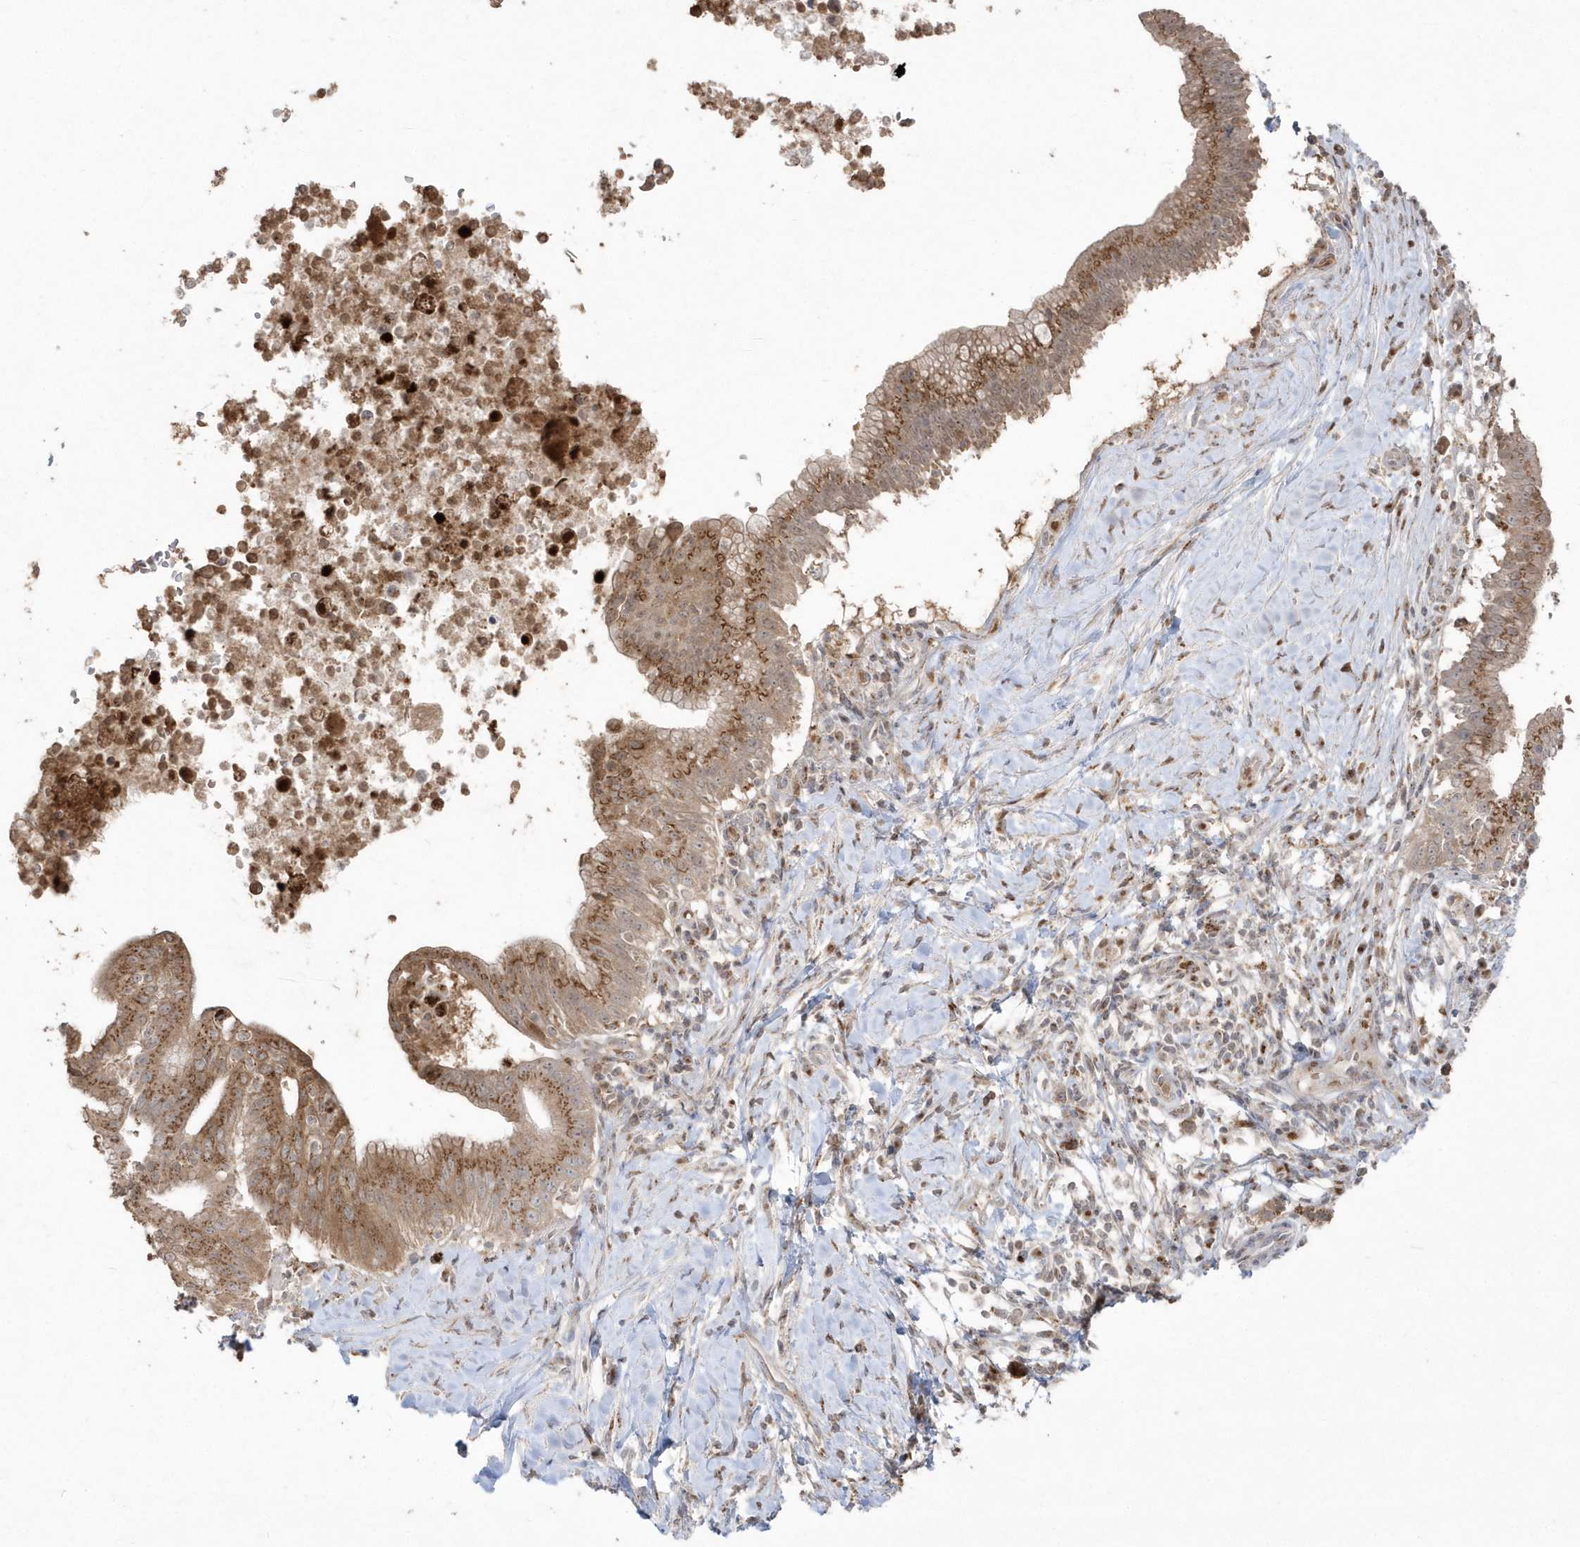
{"staining": {"intensity": "moderate", "quantity": ">75%", "location": "cytoplasmic/membranous"}, "tissue": "pancreatic cancer", "cell_type": "Tumor cells", "image_type": "cancer", "snomed": [{"axis": "morphology", "description": "Adenocarcinoma, NOS"}, {"axis": "topography", "description": "Pancreas"}], "caption": "About >75% of tumor cells in pancreatic cancer (adenocarcinoma) show moderate cytoplasmic/membranous protein staining as visualized by brown immunohistochemical staining.", "gene": "GEMIN6", "patient": {"sex": "male", "age": 68}}